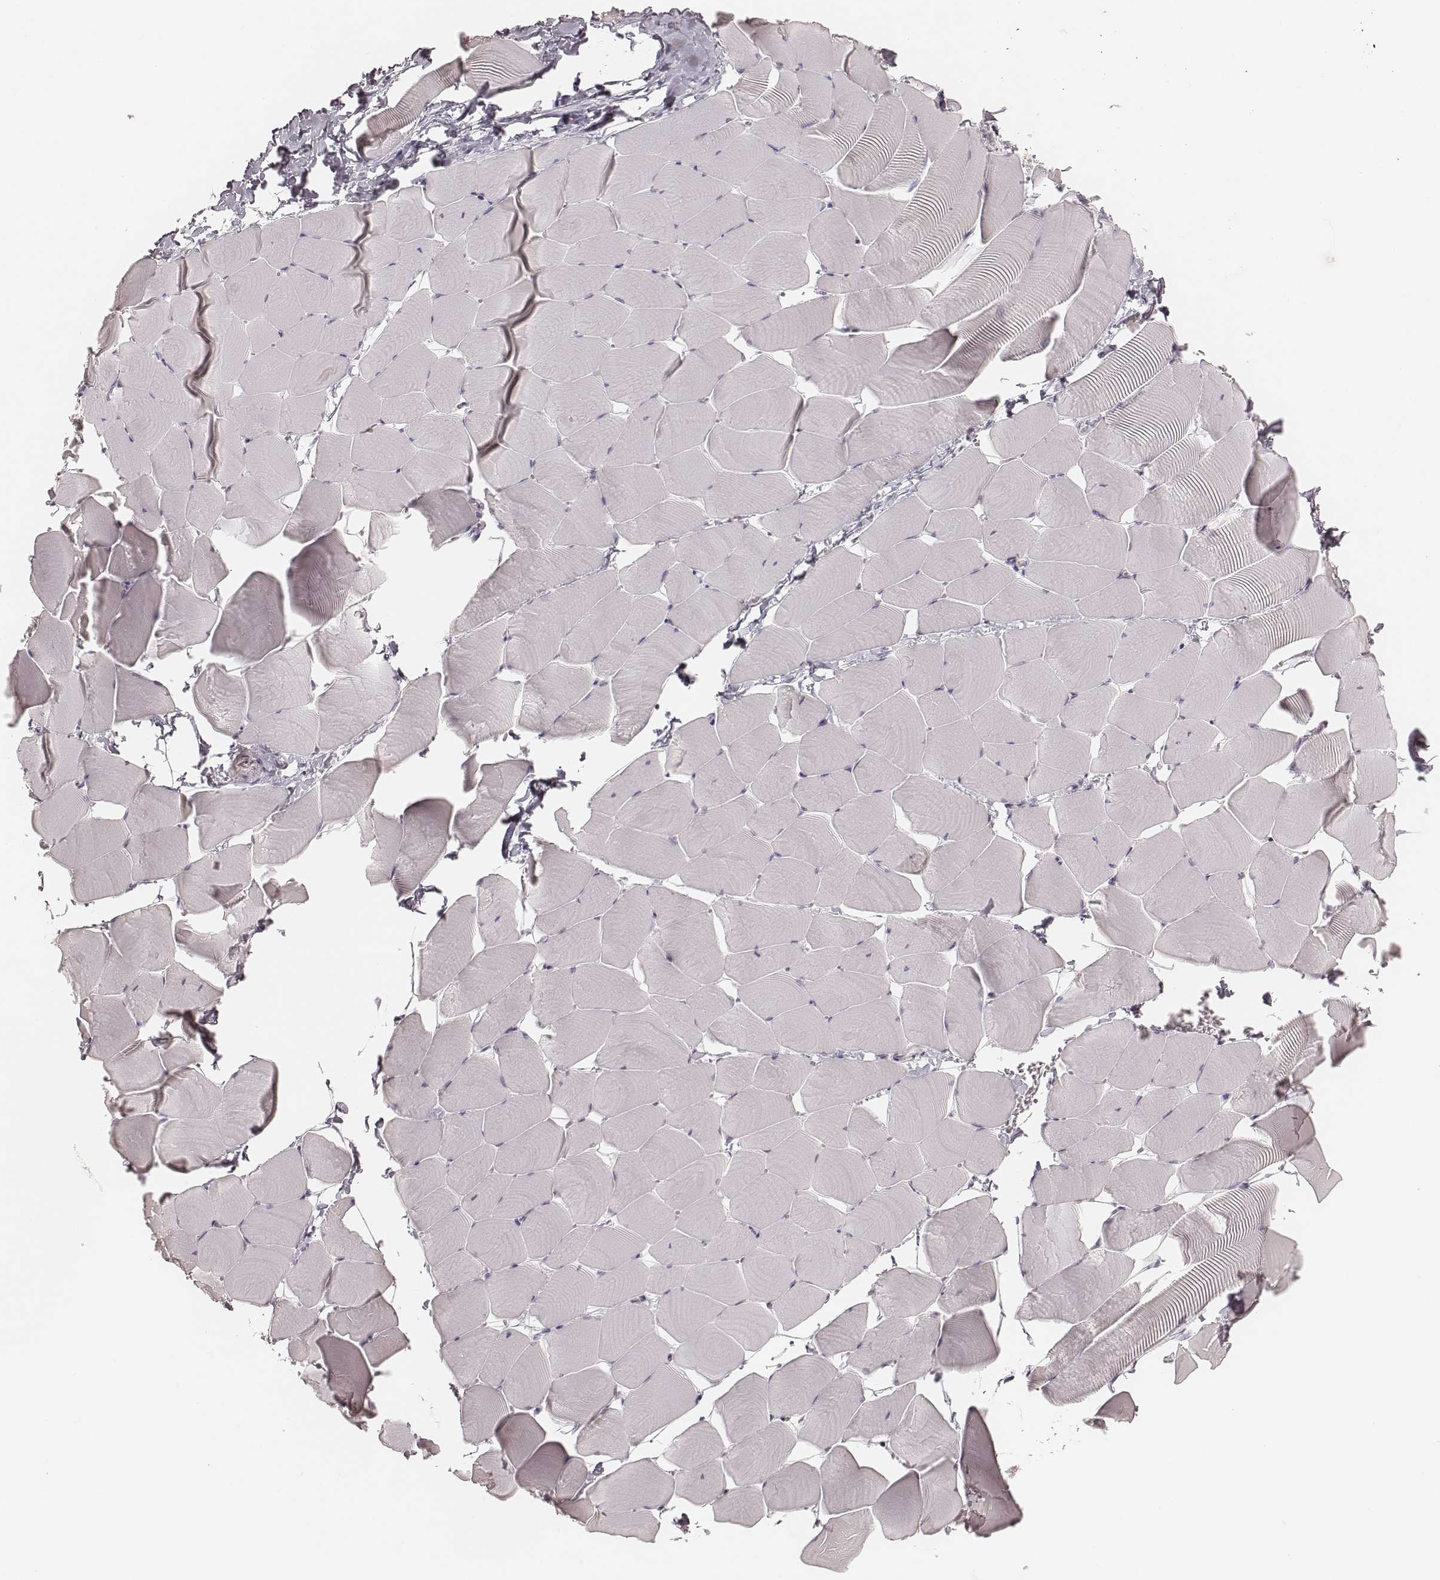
{"staining": {"intensity": "negative", "quantity": "none", "location": "none"}, "tissue": "skeletal muscle", "cell_type": "Myocytes", "image_type": "normal", "snomed": [{"axis": "morphology", "description": "Normal tissue, NOS"}, {"axis": "topography", "description": "Skeletal muscle"}], "caption": "Photomicrograph shows no protein positivity in myocytes of normal skeletal muscle. (Stains: DAB (3,3'-diaminobenzidine) immunohistochemistry with hematoxylin counter stain, Microscopy: brightfield microscopy at high magnification).", "gene": "MSX1", "patient": {"sex": "male", "age": 25}}